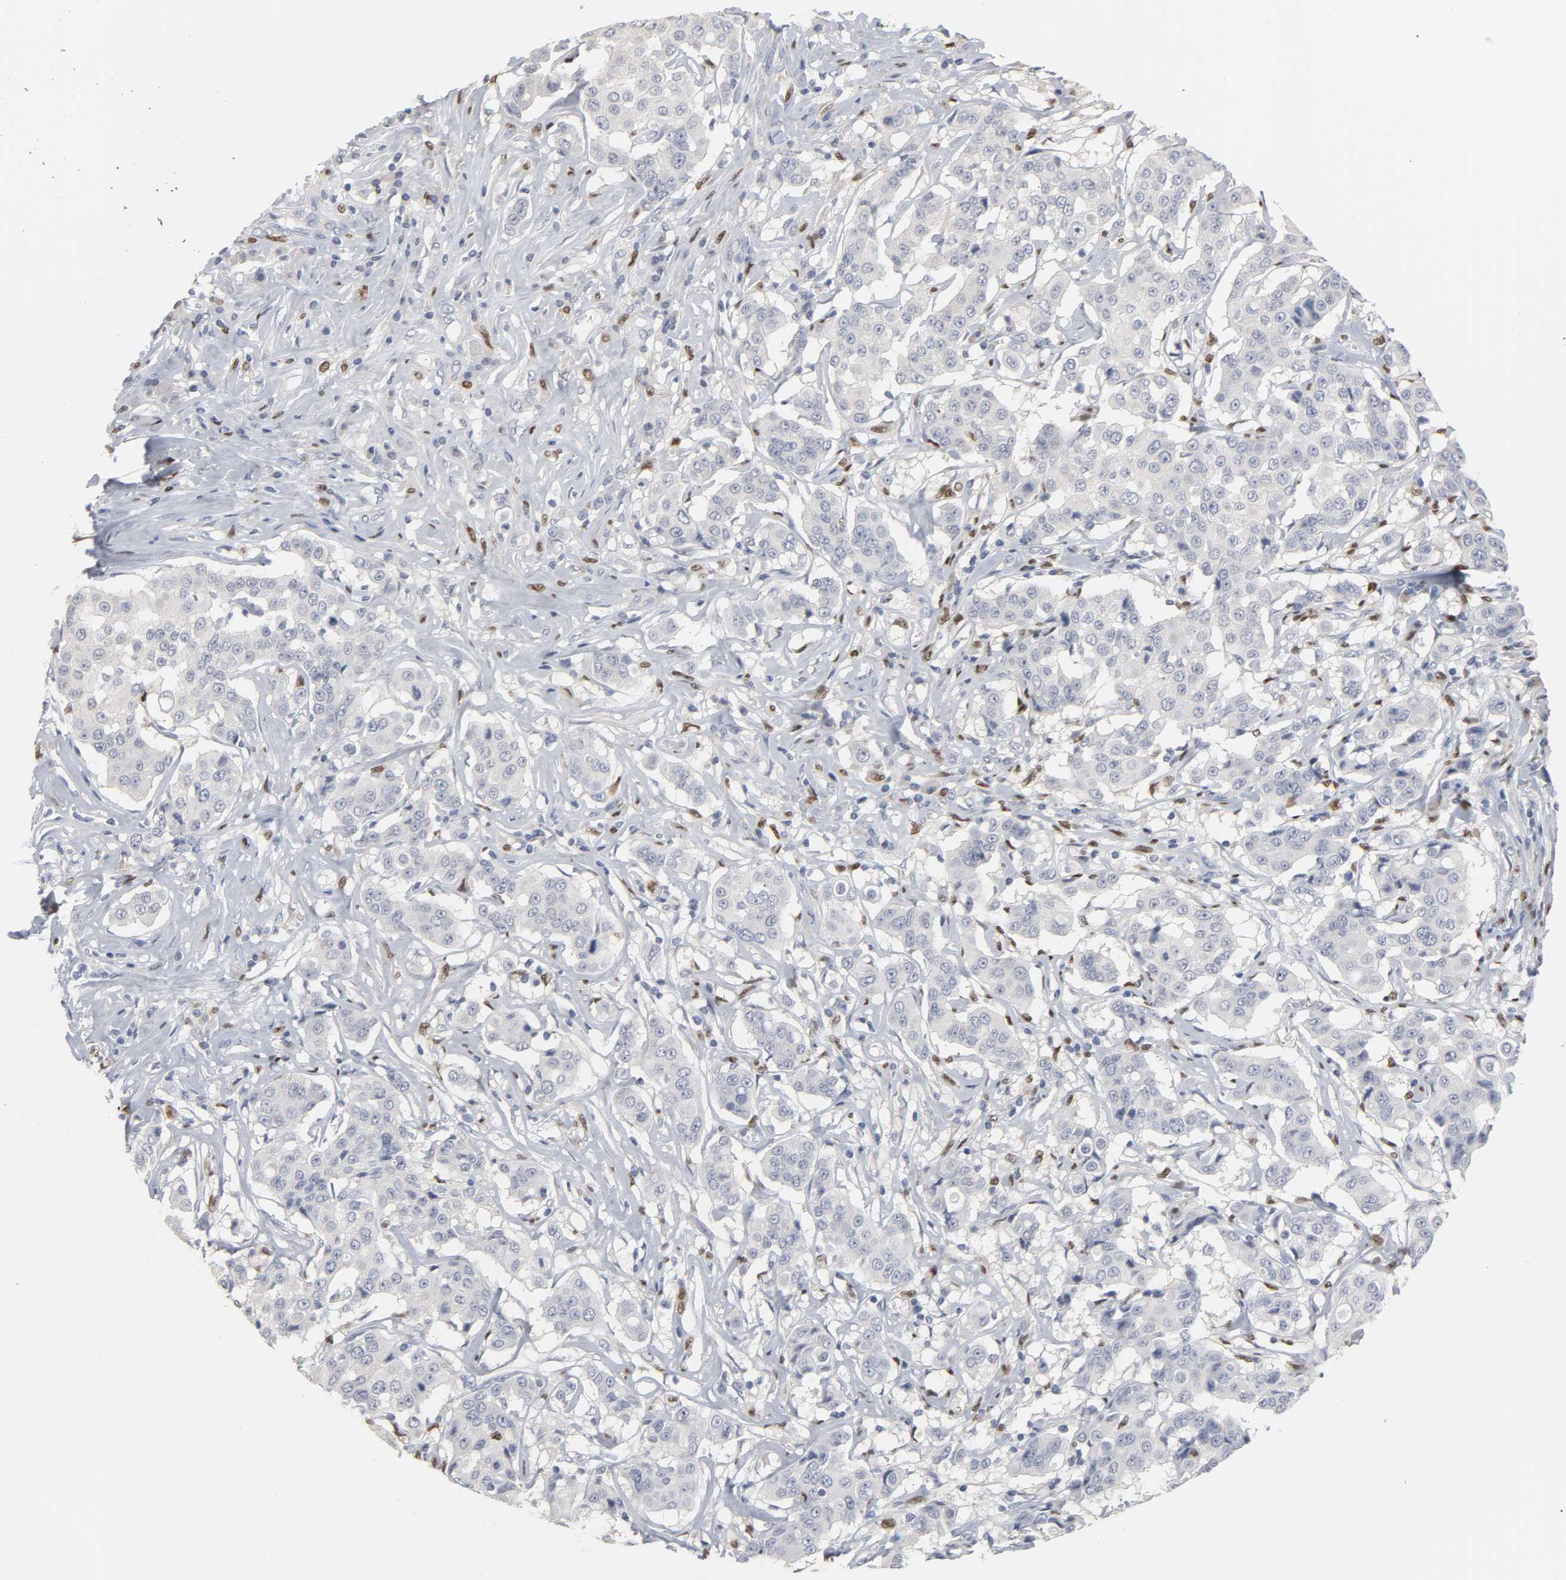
{"staining": {"intensity": "negative", "quantity": "none", "location": "none"}, "tissue": "breast cancer", "cell_type": "Tumor cells", "image_type": "cancer", "snomed": [{"axis": "morphology", "description": "Duct carcinoma"}, {"axis": "topography", "description": "Breast"}], "caption": "High power microscopy histopathology image of an immunohistochemistry (IHC) image of breast cancer, revealing no significant staining in tumor cells. Brightfield microscopy of immunohistochemistry (IHC) stained with DAB (3,3'-diaminobenzidine) (brown) and hematoxylin (blue), captured at high magnification.", "gene": "SPI1", "patient": {"sex": "female", "age": 27}}